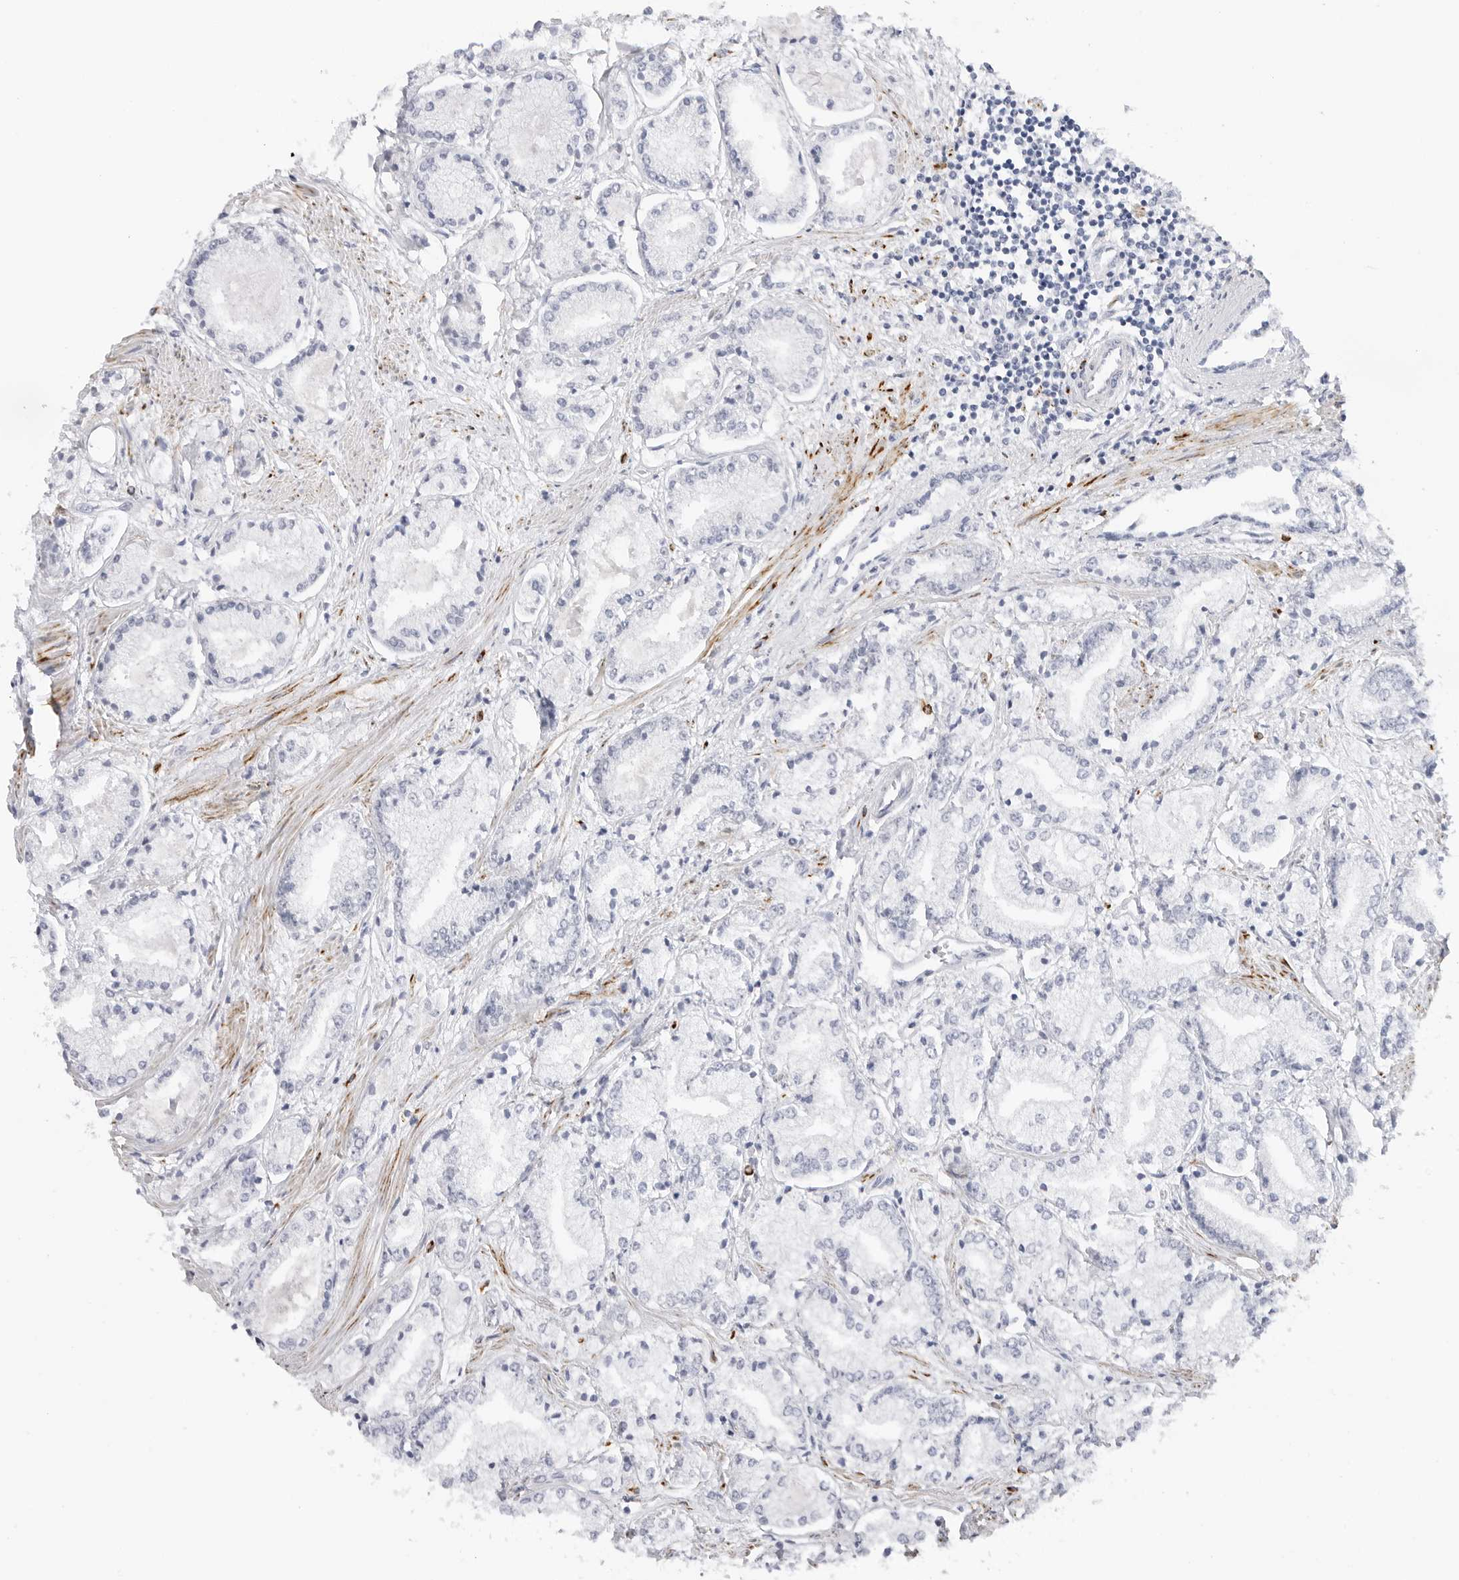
{"staining": {"intensity": "negative", "quantity": "none", "location": "none"}, "tissue": "prostate cancer", "cell_type": "Tumor cells", "image_type": "cancer", "snomed": [{"axis": "morphology", "description": "Adenocarcinoma, Low grade"}, {"axis": "topography", "description": "Prostate"}], "caption": "Low-grade adenocarcinoma (prostate) stained for a protein using immunohistochemistry (IHC) shows no expression tumor cells.", "gene": "HSPB7", "patient": {"sex": "male", "age": 52}}